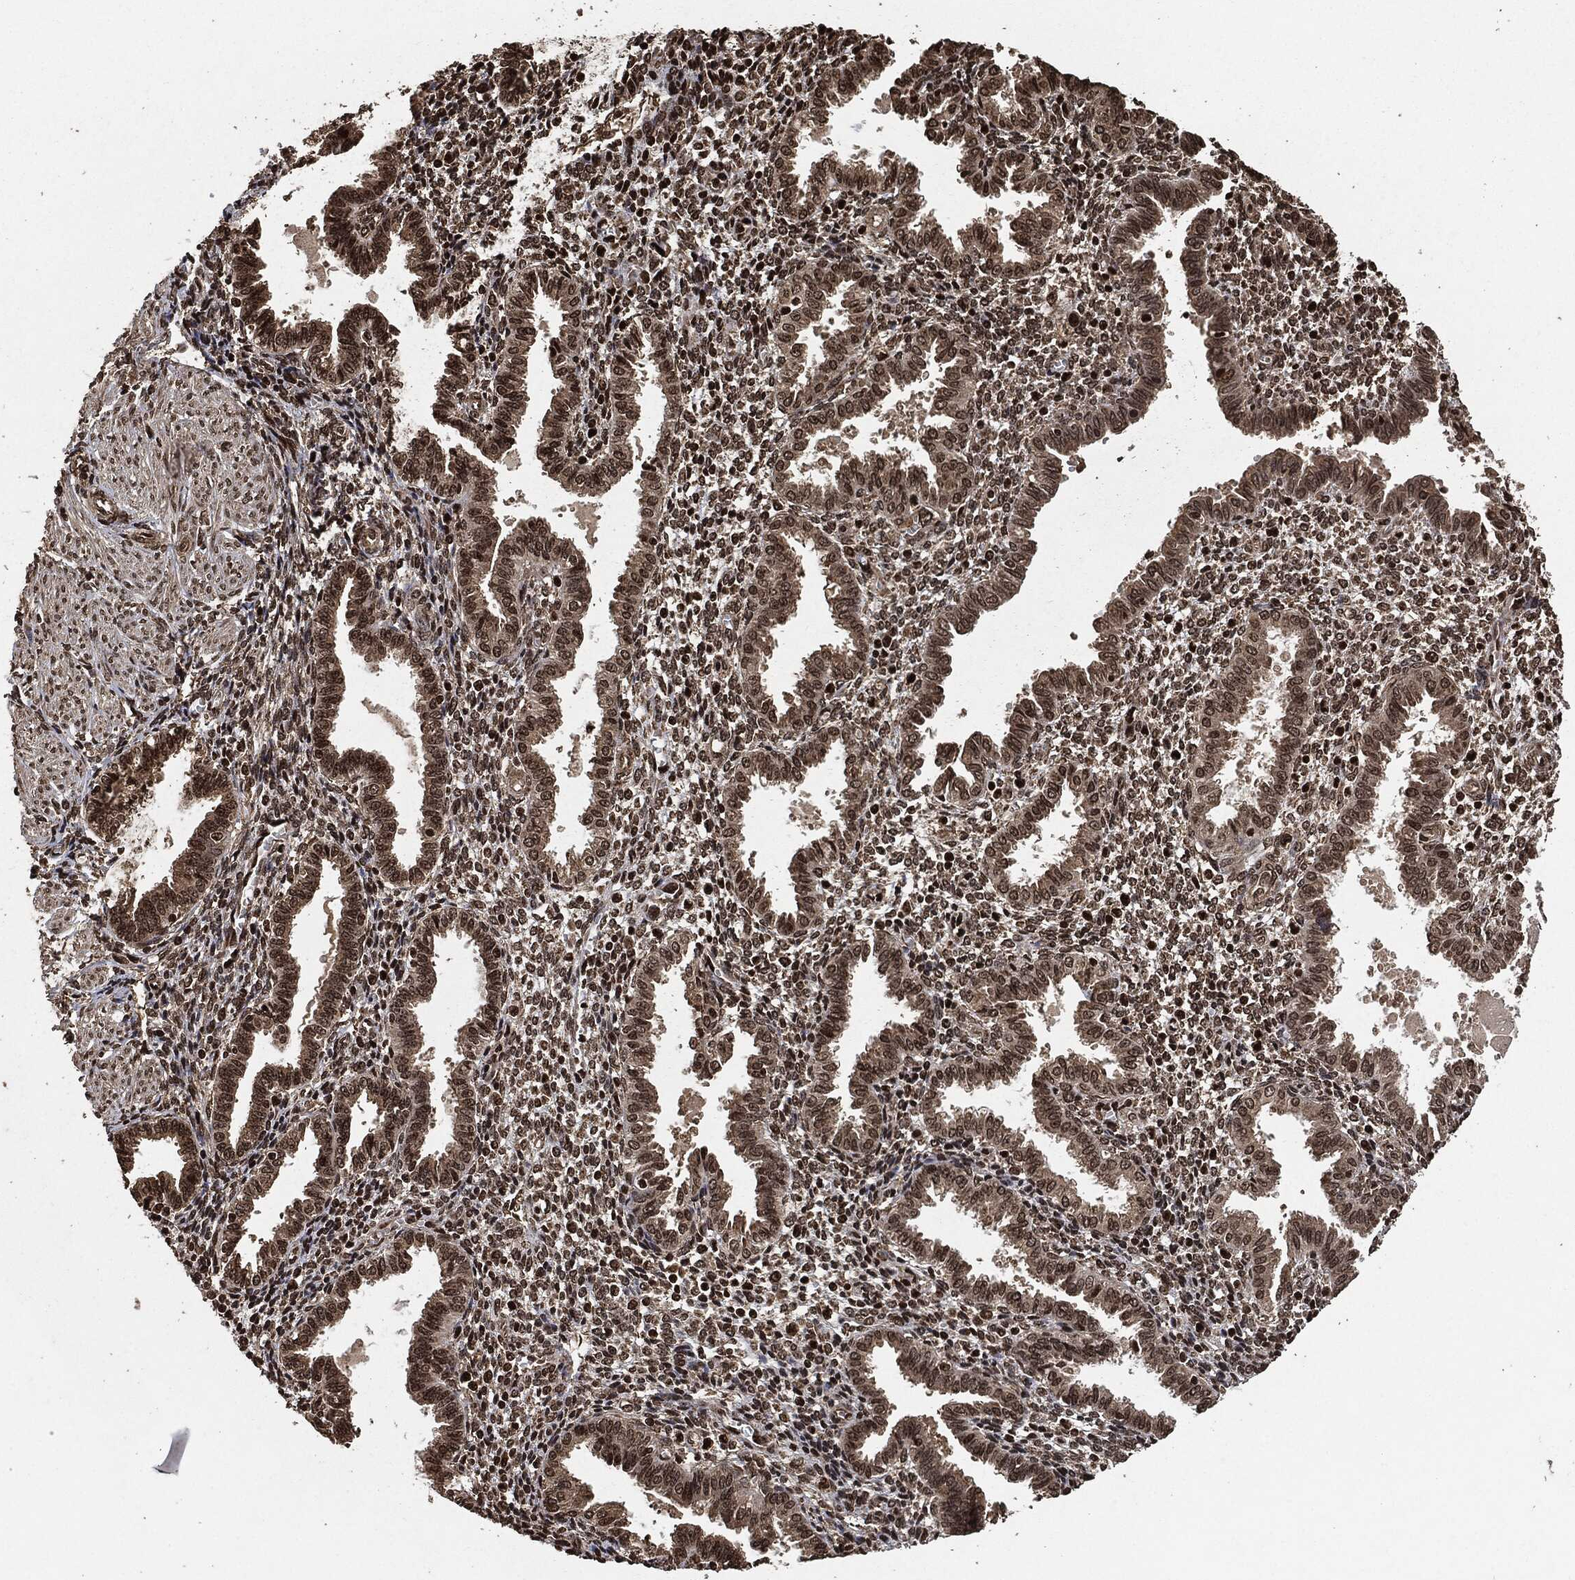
{"staining": {"intensity": "moderate", "quantity": "25%-75%", "location": "nuclear"}, "tissue": "endometrium", "cell_type": "Cells in endometrial stroma", "image_type": "normal", "snomed": [{"axis": "morphology", "description": "Normal tissue, NOS"}, {"axis": "topography", "description": "Endometrium"}], "caption": "Immunohistochemistry (IHC) of benign human endometrium shows medium levels of moderate nuclear staining in approximately 25%-75% of cells in endometrial stroma.", "gene": "PDK1", "patient": {"sex": "female", "age": 37}}